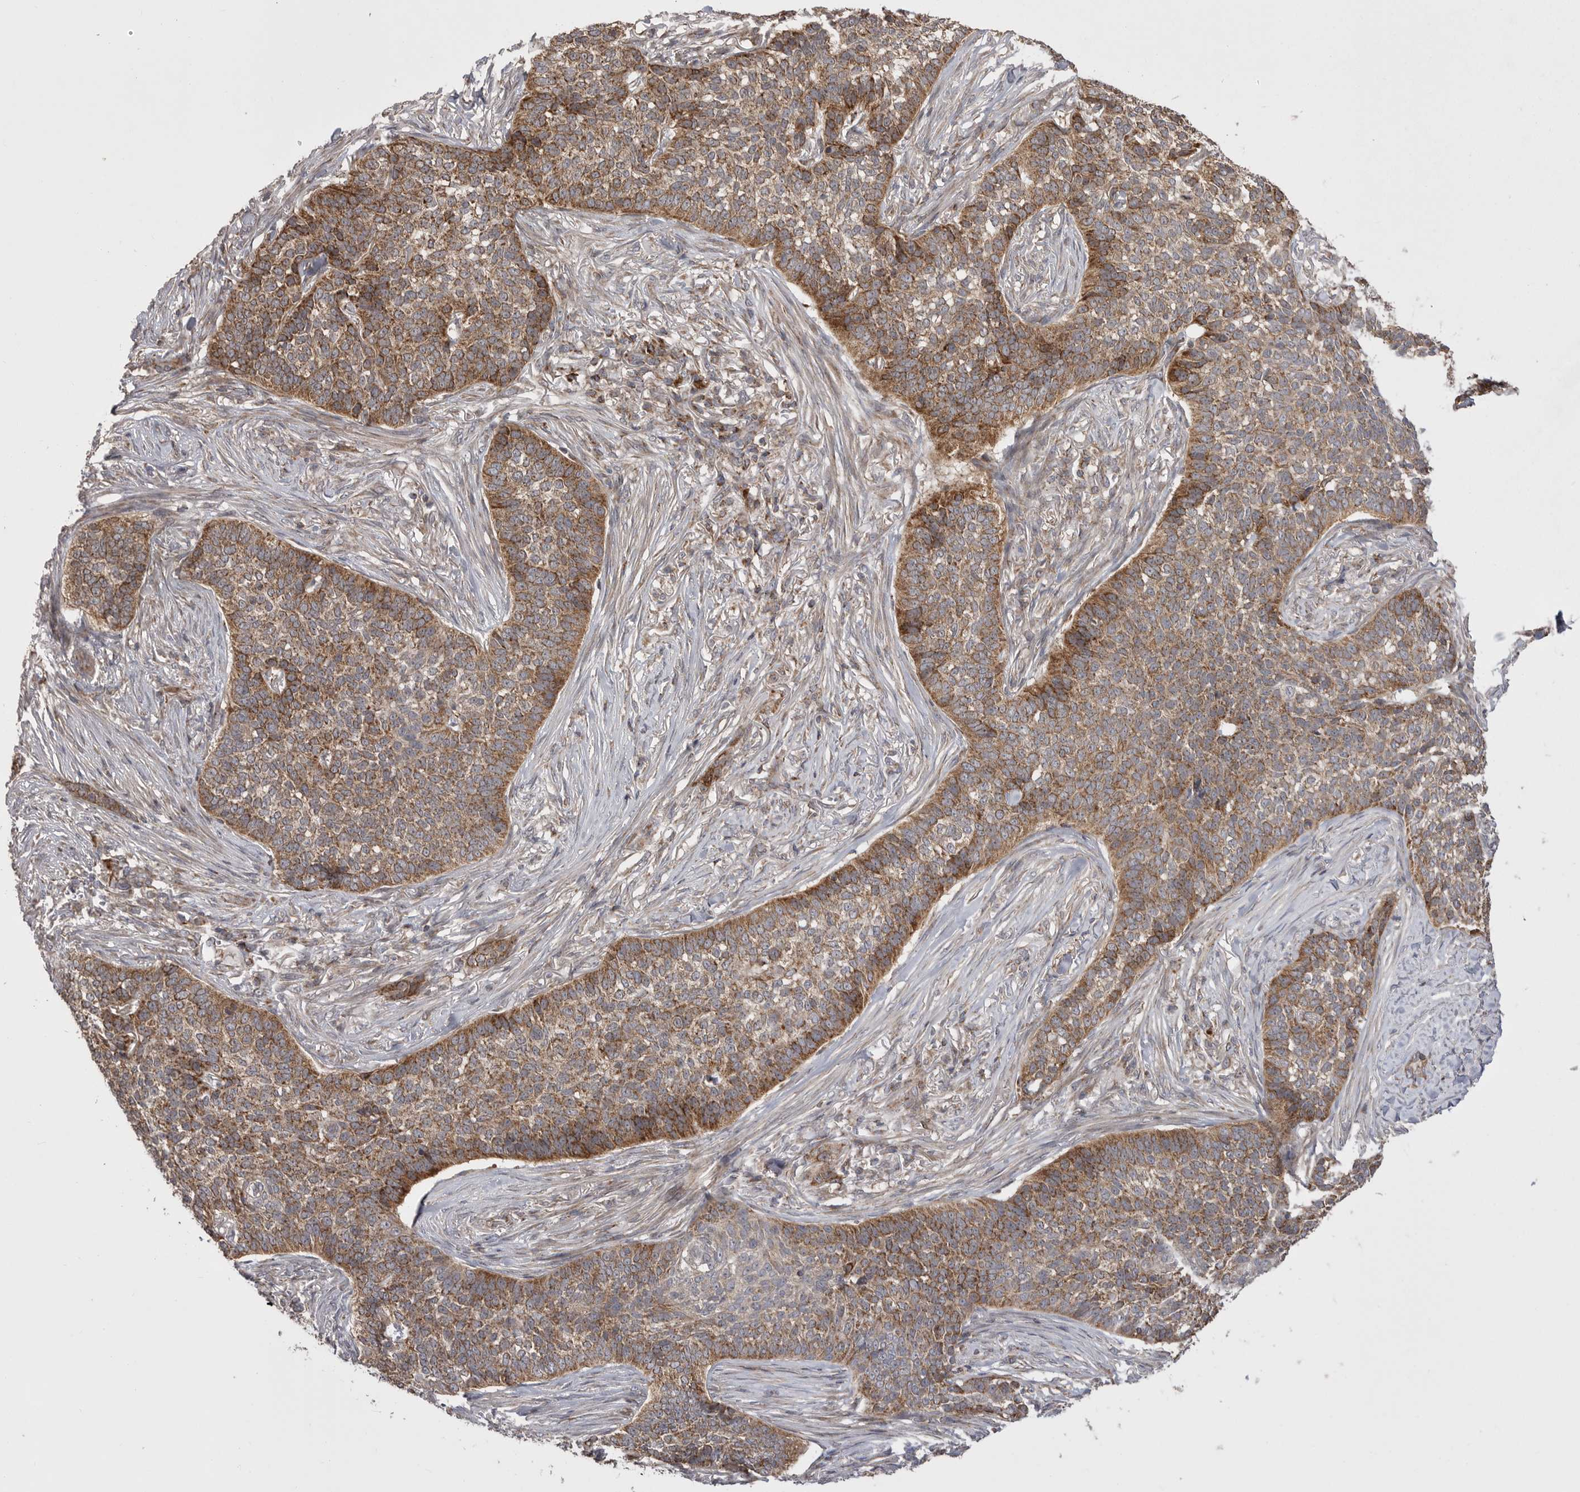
{"staining": {"intensity": "moderate", "quantity": ">75%", "location": "cytoplasmic/membranous"}, "tissue": "skin cancer", "cell_type": "Tumor cells", "image_type": "cancer", "snomed": [{"axis": "morphology", "description": "Basal cell carcinoma"}, {"axis": "topography", "description": "Skin"}], "caption": "An image of skin cancer stained for a protein shows moderate cytoplasmic/membranous brown staining in tumor cells.", "gene": "KYAT3", "patient": {"sex": "male", "age": 85}}